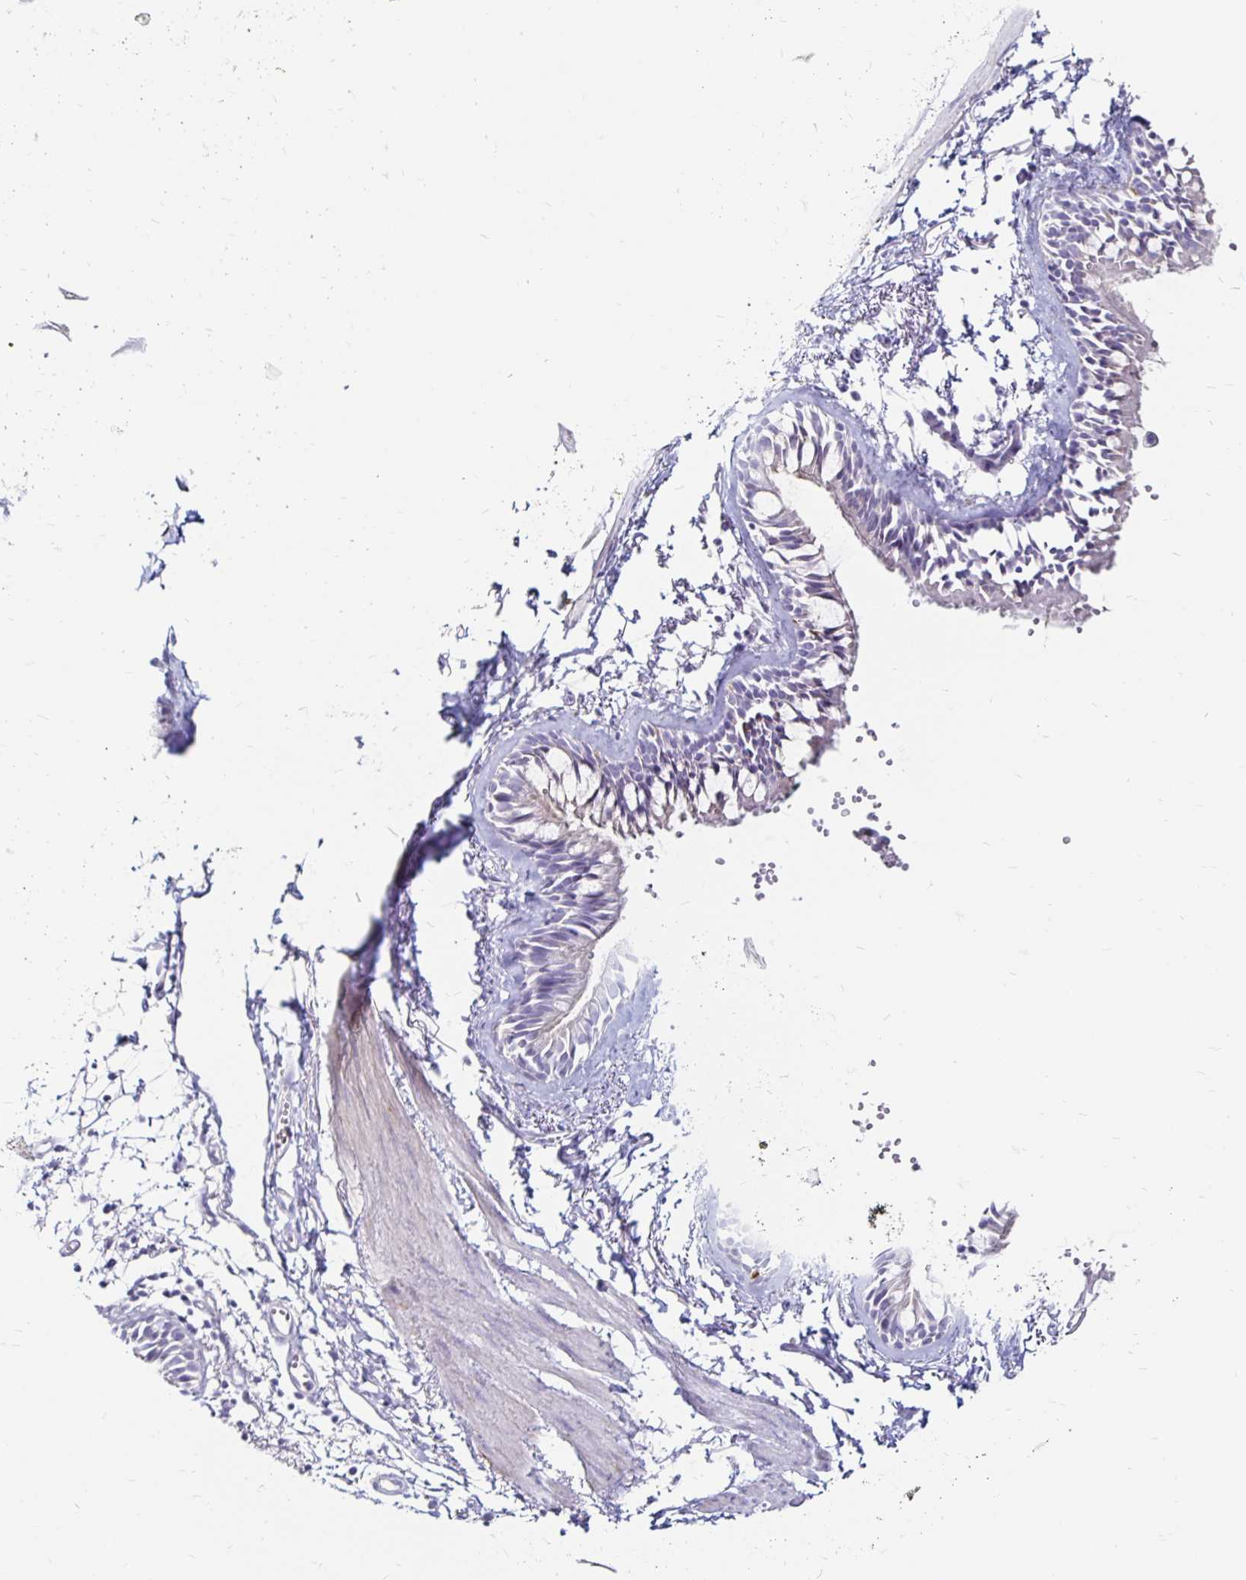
{"staining": {"intensity": "weak", "quantity": "25%-75%", "location": "cytoplasmic/membranous"}, "tissue": "bronchus", "cell_type": "Respiratory epithelial cells", "image_type": "normal", "snomed": [{"axis": "morphology", "description": "Normal tissue, NOS"}, {"axis": "topography", "description": "Bronchus"}], "caption": "Bronchus stained with DAB immunohistochemistry demonstrates low levels of weak cytoplasmic/membranous staining in about 25%-75% of respiratory epithelial cells. (Brightfield microscopy of DAB IHC at high magnification).", "gene": "TIMP1", "patient": {"sex": "female", "age": 59}}